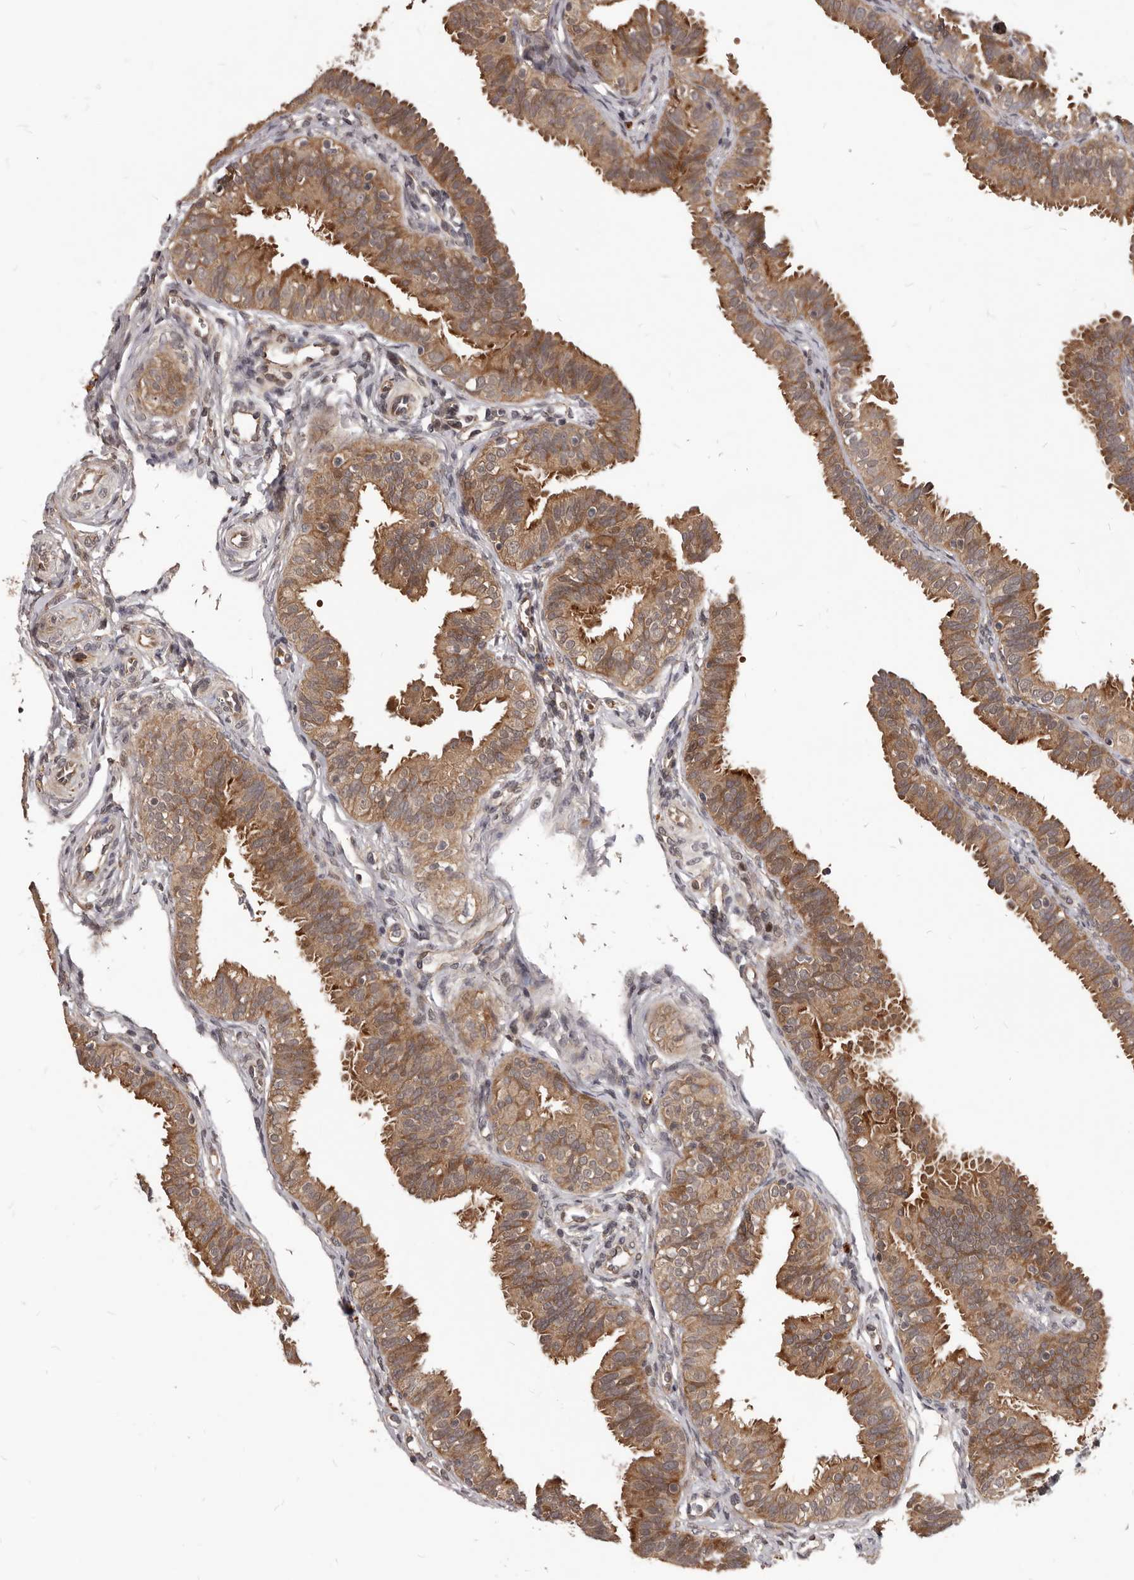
{"staining": {"intensity": "moderate", "quantity": ">75%", "location": "cytoplasmic/membranous"}, "tissue": "fallopian tube", "cell_type": "Glandular cells", "image_type": "normal", "snomed": [{"axis": "morphology", "description": "Normal tissue, NOS"}, {"axis": "topography", "description": "Fallopian tube"}], "caption": "Immunohistochemistry image of benign fallopian tube stained for a protein (brown), which demonstrates medium levels of moderate cytoplasmic/membranous positivity in about >75% of glandular cells.", "gene": "GABPB2", "patient": {"sex": "female", "age": 35}}